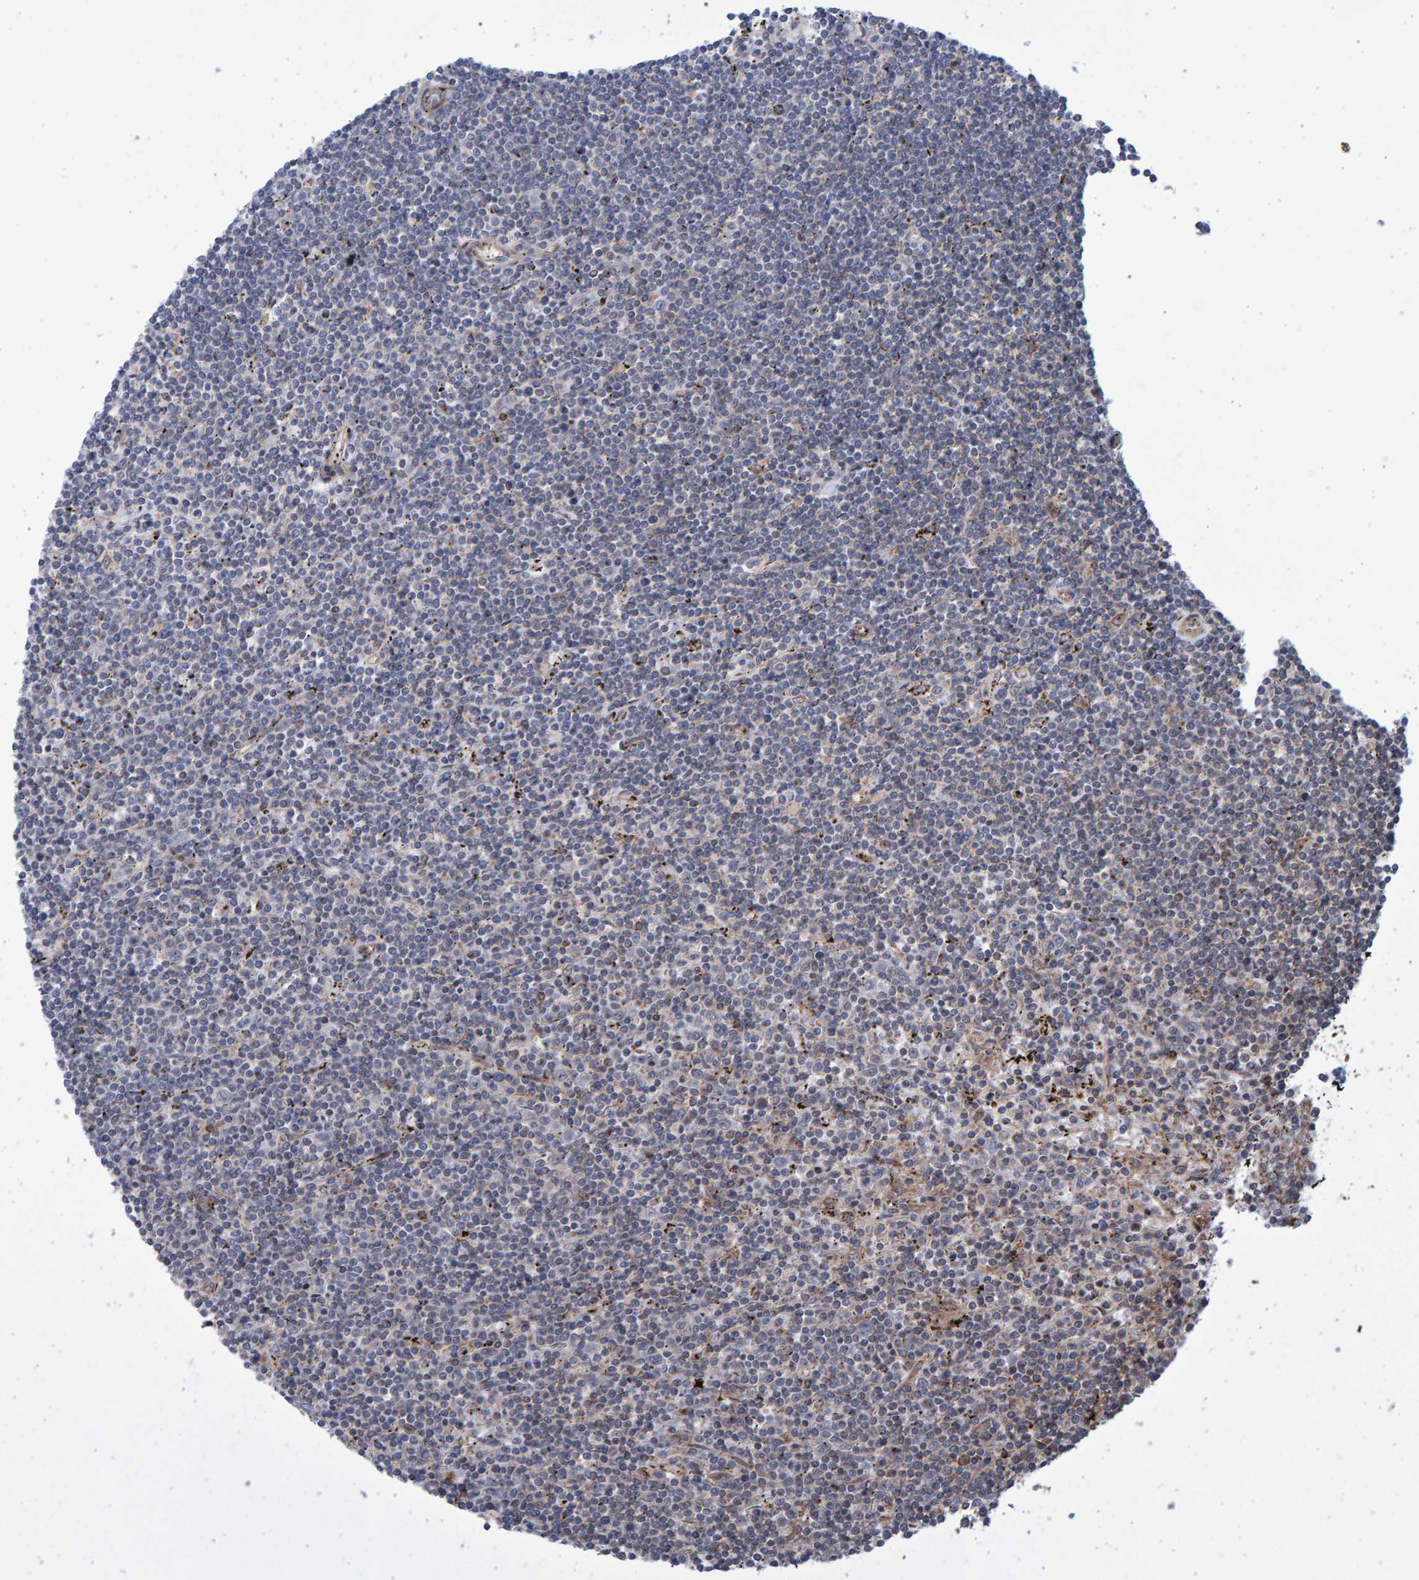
{"staining": {"intensity": "negative", "quantity": "none", "location": "none"}, "tissue": "lymphoma", "cell_type": "Tumor cells", "image_type": "cancer", "snomed": [{"axis": "morphology", "description": "Malignant lymphoma, non-Hodgkin's type, Low grade"}, {"axis": "topography", "description": "Spleen"}], "caption": "The image shows no staining of tumor cells in low-grade malignant lymphoma, non-Hodgkin's type.", "gene": "LRBA", "patient": {"sex": "male", "age": 76}}